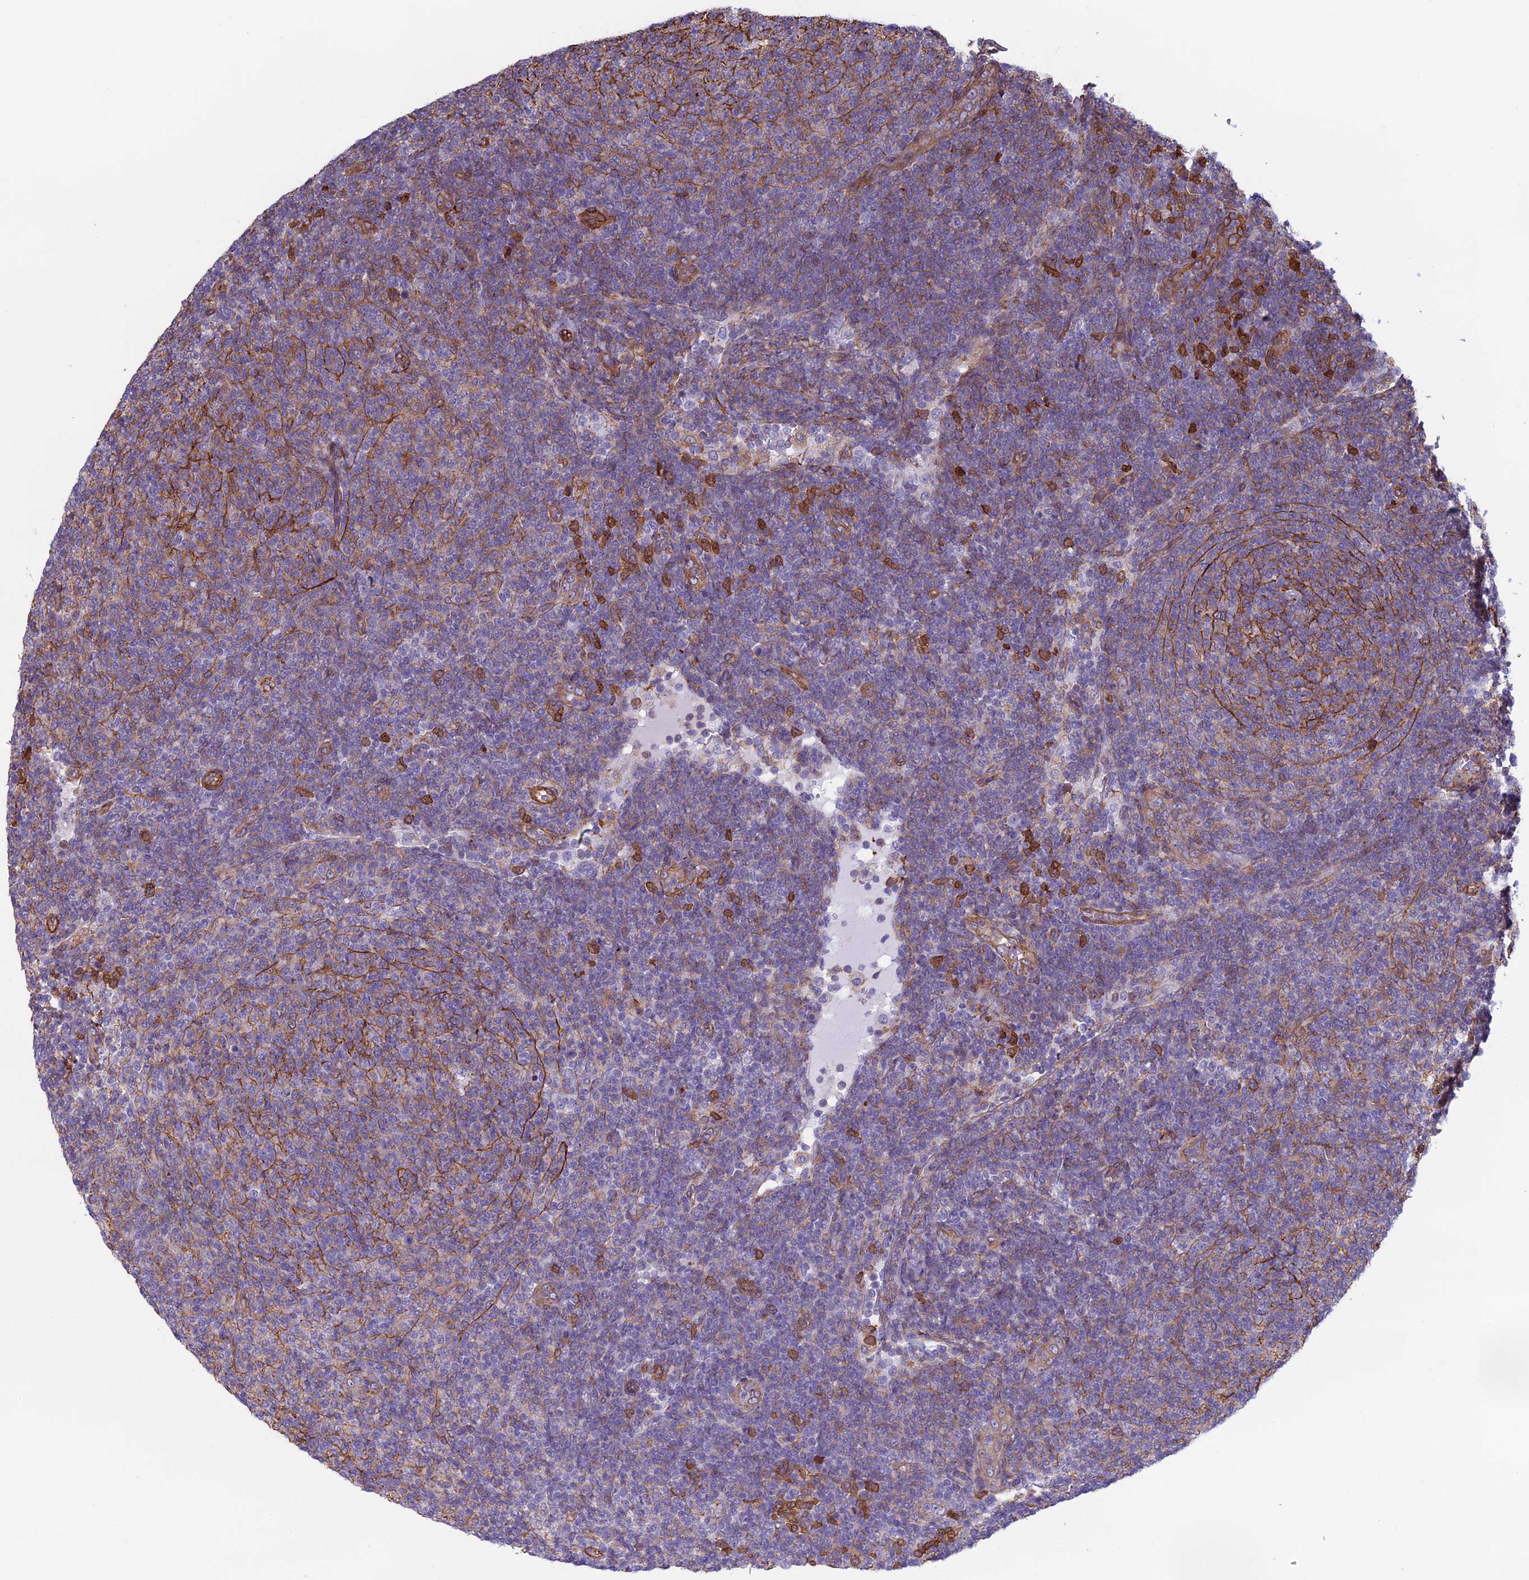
{"staining": {"intensity": "moderate", "quantity": "25%-75%", "location": "cytoplasmic/membranous"}, "tissue": "lymphoma", "cell_type": "Tumor cells", "image_type": "cancer", "snomed": [{"axis": "morphology", "description": "Malignant lymphoma, non-Hodgkin's type, Low grade"}, {"axis": "topography", "description": "Lymph node"}], "caption": "This is a histology image of immunohistochemistry (IHC) staining of lymphoma, which shows moderate expression in the cytoplasmic/membranous of tumor cells.", "gene": "ANGPTL2", "patient": {"sex": "male", "age": 66}}